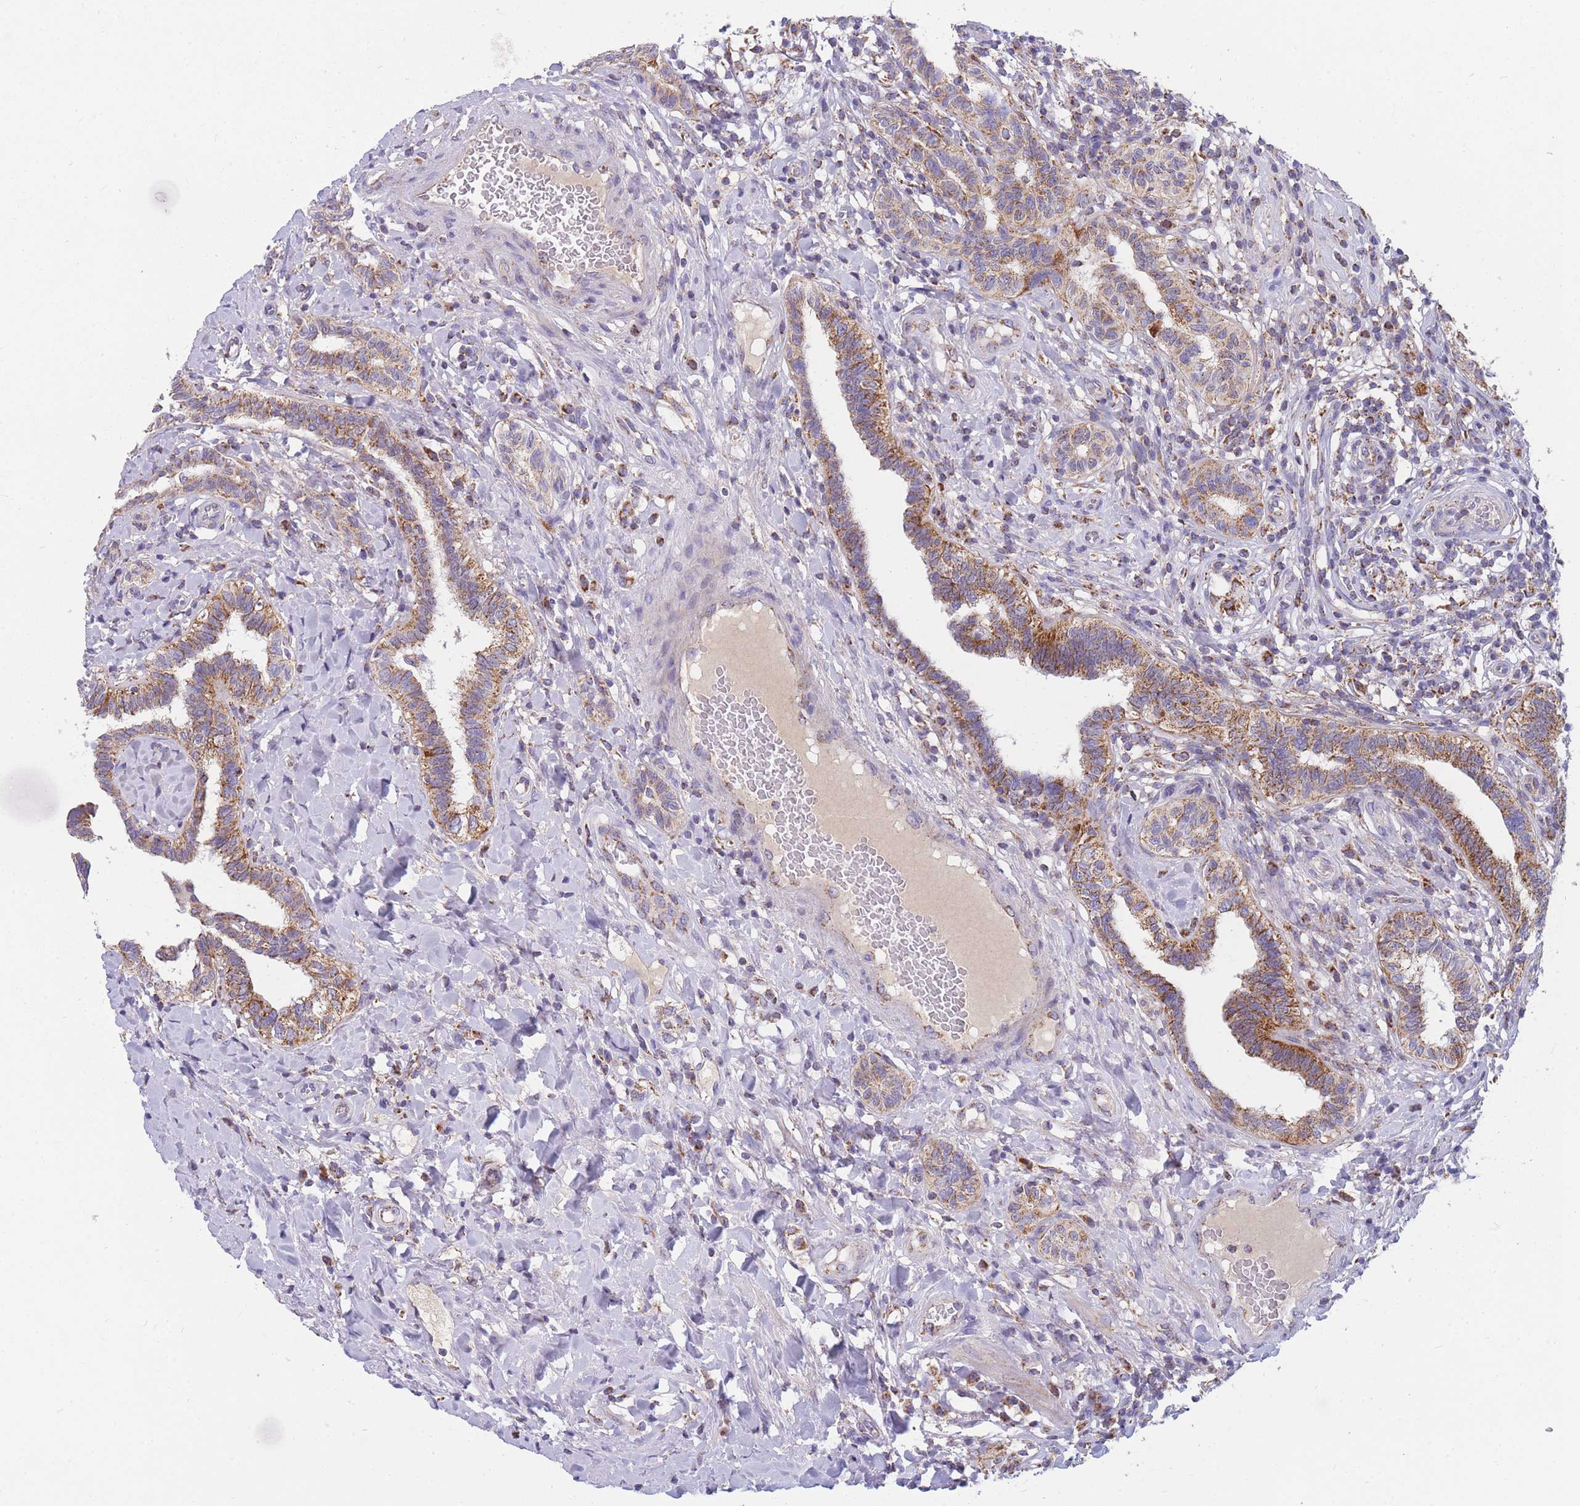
{"staining": {"intensity": "moderate", "quantity": "25%-75%", "location": "cytoplasmic/membranous"}, "tissue": "testis cancer", "cell_type": "Tumor cells", "image_type": "cancer", "snomed": [{"axis": "morphology", "description": "Seminoma, NOS"}, {"axis": "topography", "description": "Testis"}], "caption": "Immunohistochemical staining of testis cancer (seminoma) demonstrates medium levels of moderate cytoplasmic/membranous protein staining in approximately 25%-75% of tumor cells.", "gene": "MRPS11", "patient": {"sex": "male", "age": 49}}